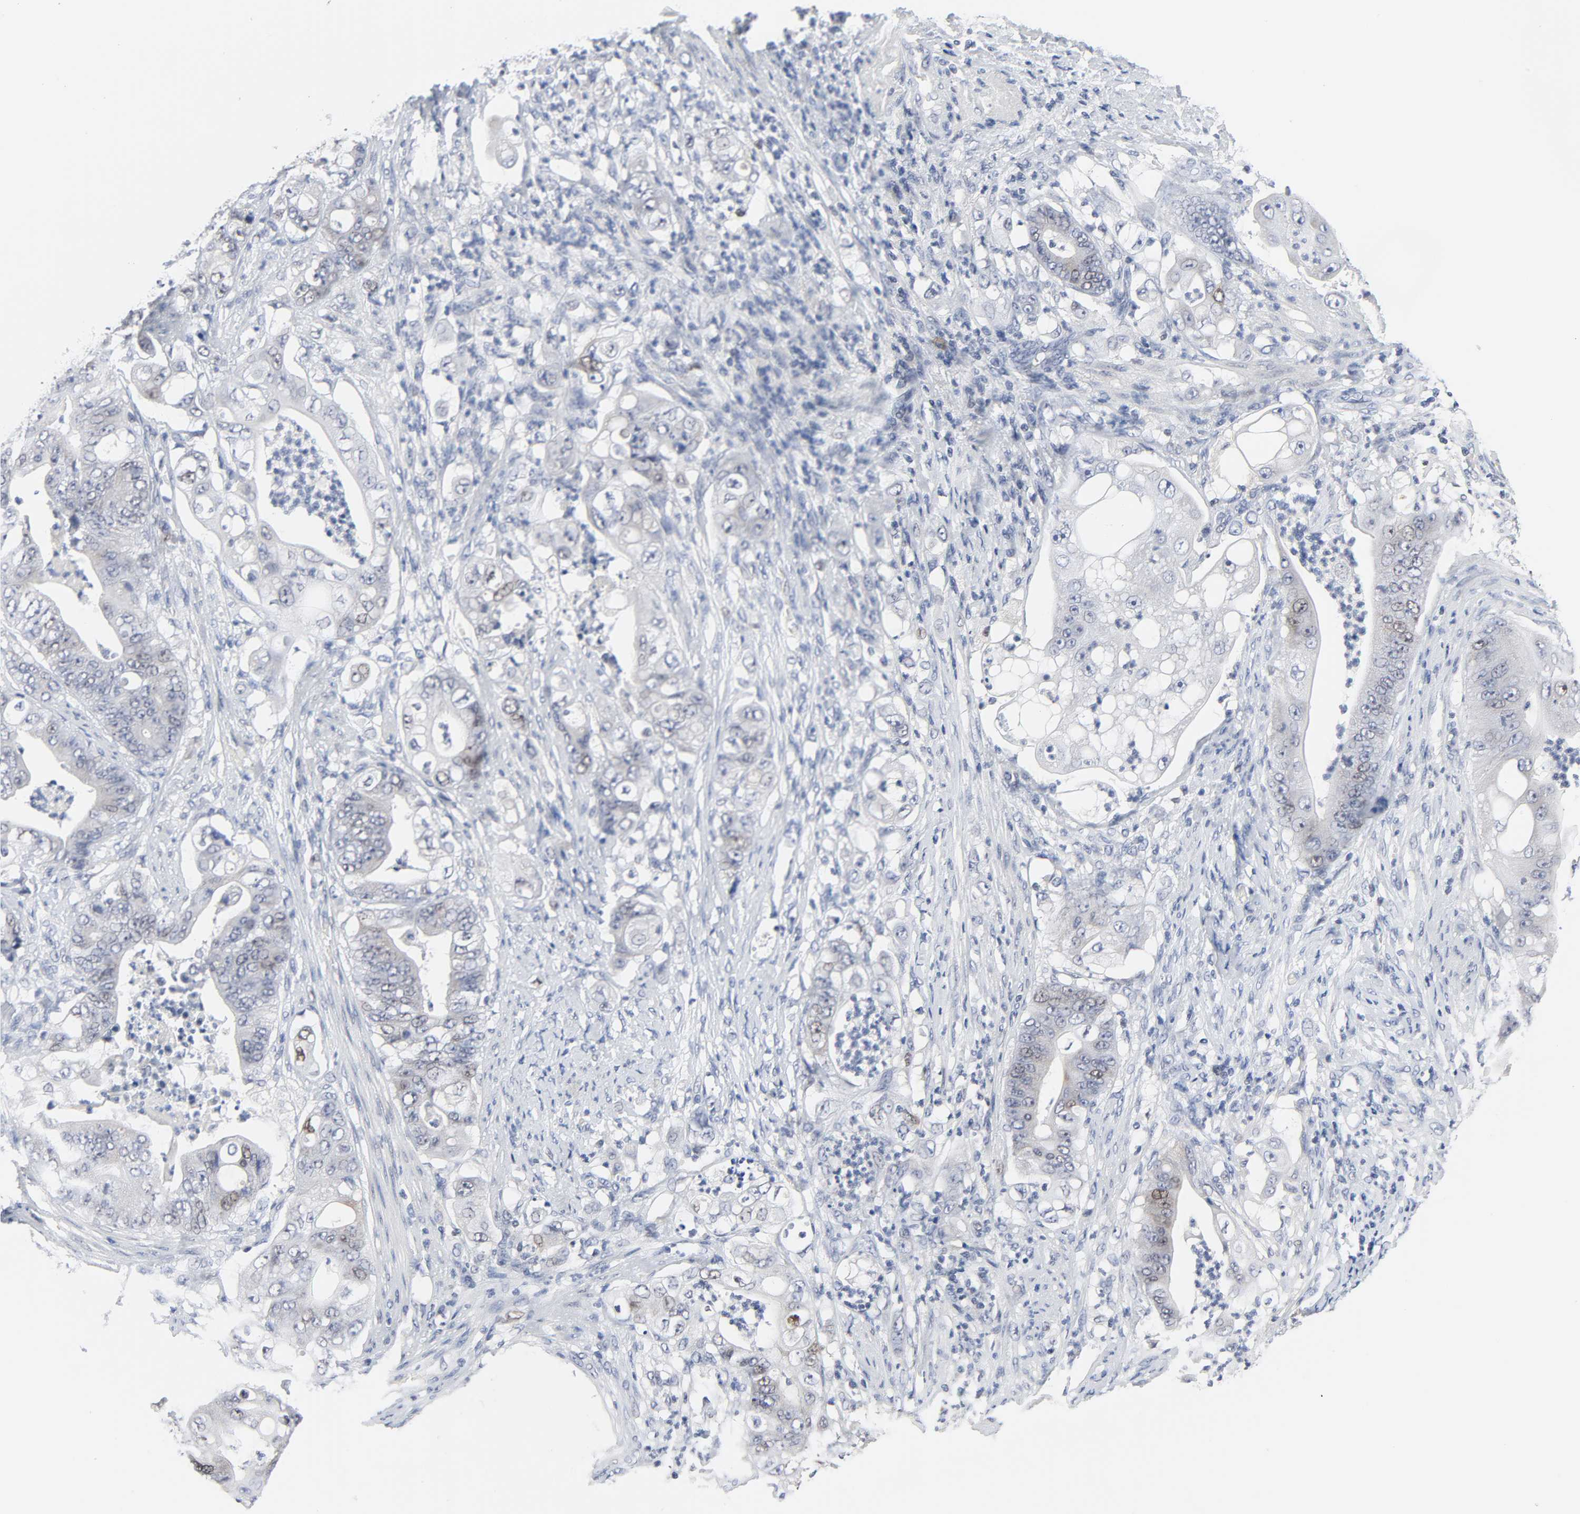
{"staining": {"intensity": "weak", "quantity": "<25%", "location": "cytoplasmic/membranous,nuclear"}, "tissue": "stomach cancer", "cell_type": "Tumor cells", "image_type": "cancer", "snomed": [{"axis": "morphology", "description": "Adenocarcinoma, NOS"}, {"axis": "topography", "description": "Stomach"}], "caption": "There is no significant positivity in tumor cells of adenocarcinoma (stomach).", "gene": "WEE1", "patient": {"sex": "female", "age": 73}}